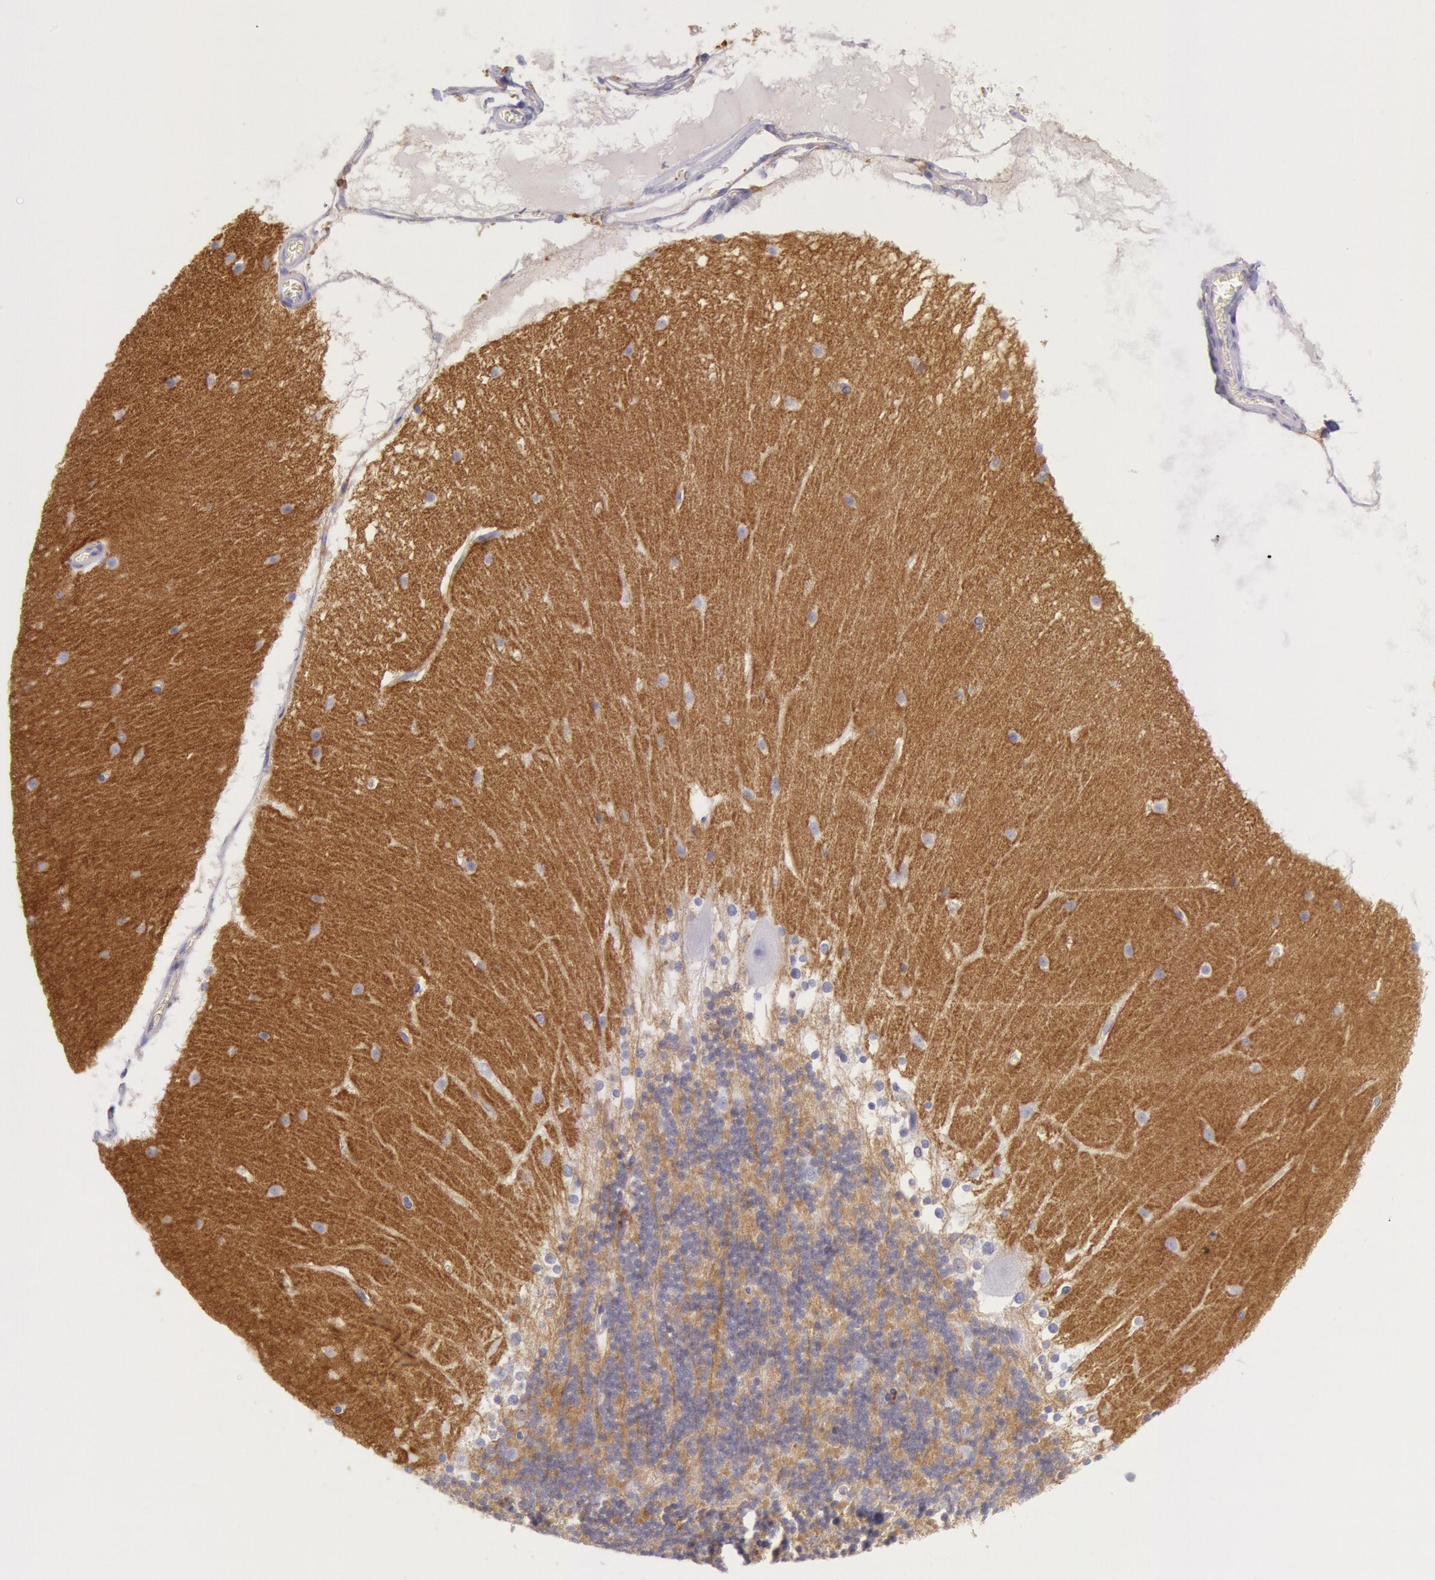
{"staining": {"intensity": "moderate", "quantity": "<25%", "location": "cytoplasmic/membranous"}, "tissue": "cerebellum", "cell_type": "Cells in granular layer", "image_type": "normal", "snomed": [{"axis": "morphology", "description": "Normal tissue, NOS"}, {"axis": "topography", "description": "Cerebellum"}], "caption": "Immunohistochemistry (IHC) of benign human cerebellum demonstrates low levels of moderate cytoplasmic/membranous positivity in approximately <25% of cells in granular layer.", "gene": "LYN", "patient": {"sex": "female", "age": 19}}